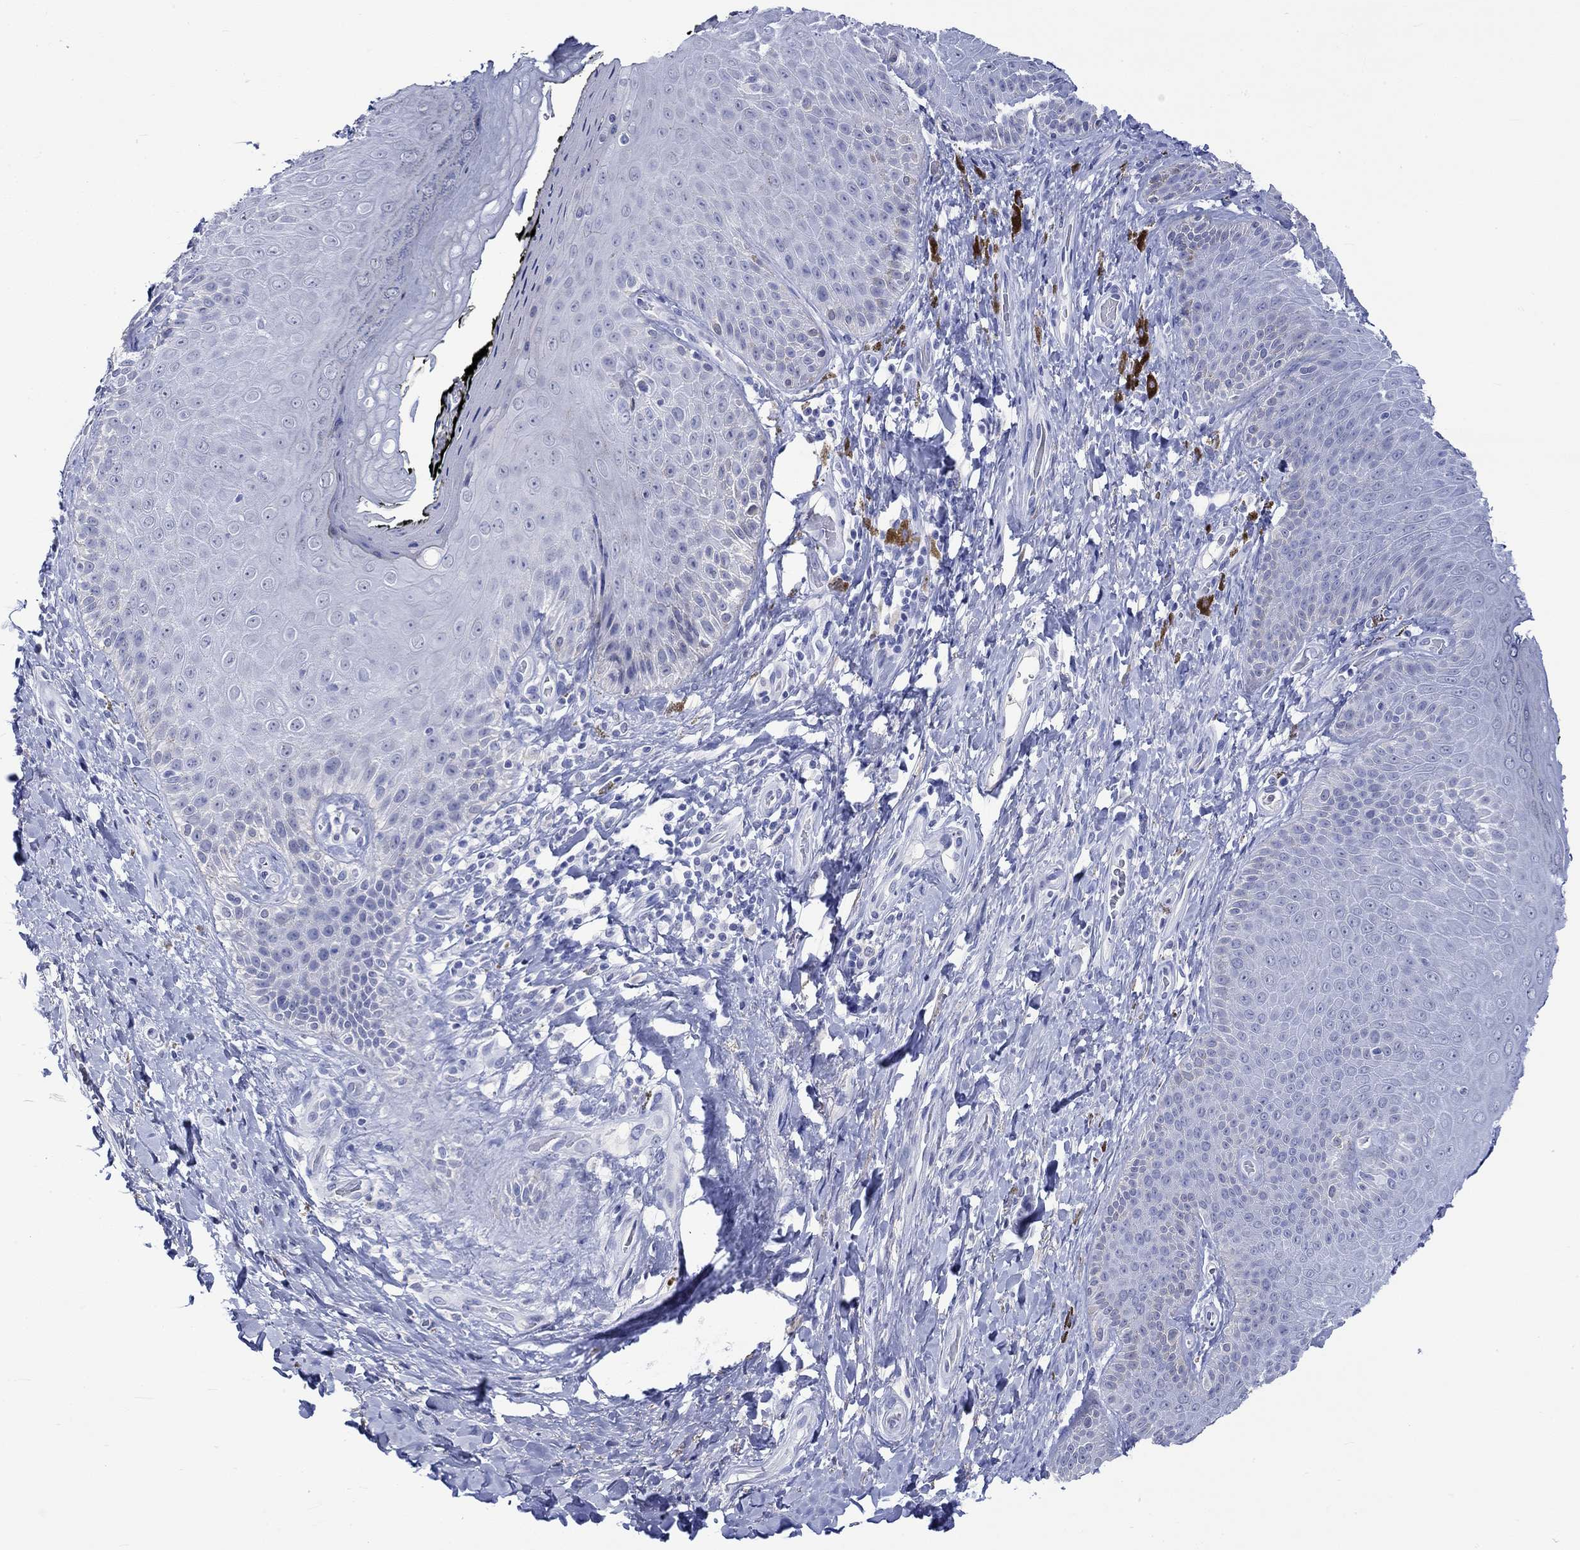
{"staining": {"intensity": "negative", "quantity": "none", "location": "none"}, "tissue": "skin", "cell_type": "Epidermal cells", "image_type": "normal", "snomed": [{"axis": "morphology", "description": "Normal tissue, NOS"}, {"axis": "topography", "description": "Skeletal muscle"}, {"axis": "topography", "description": "Anal"}, {"axis": "topography", "description": "Peripheral nerve tissue"}], "caption": "Micrograph shows no protein expression in epidermal cells of normal skin. (Brightfield microscopy of DAB IHC at high magnification).", "gene": "KLHL35", "patient": {"sex": "male", "age": 53}}